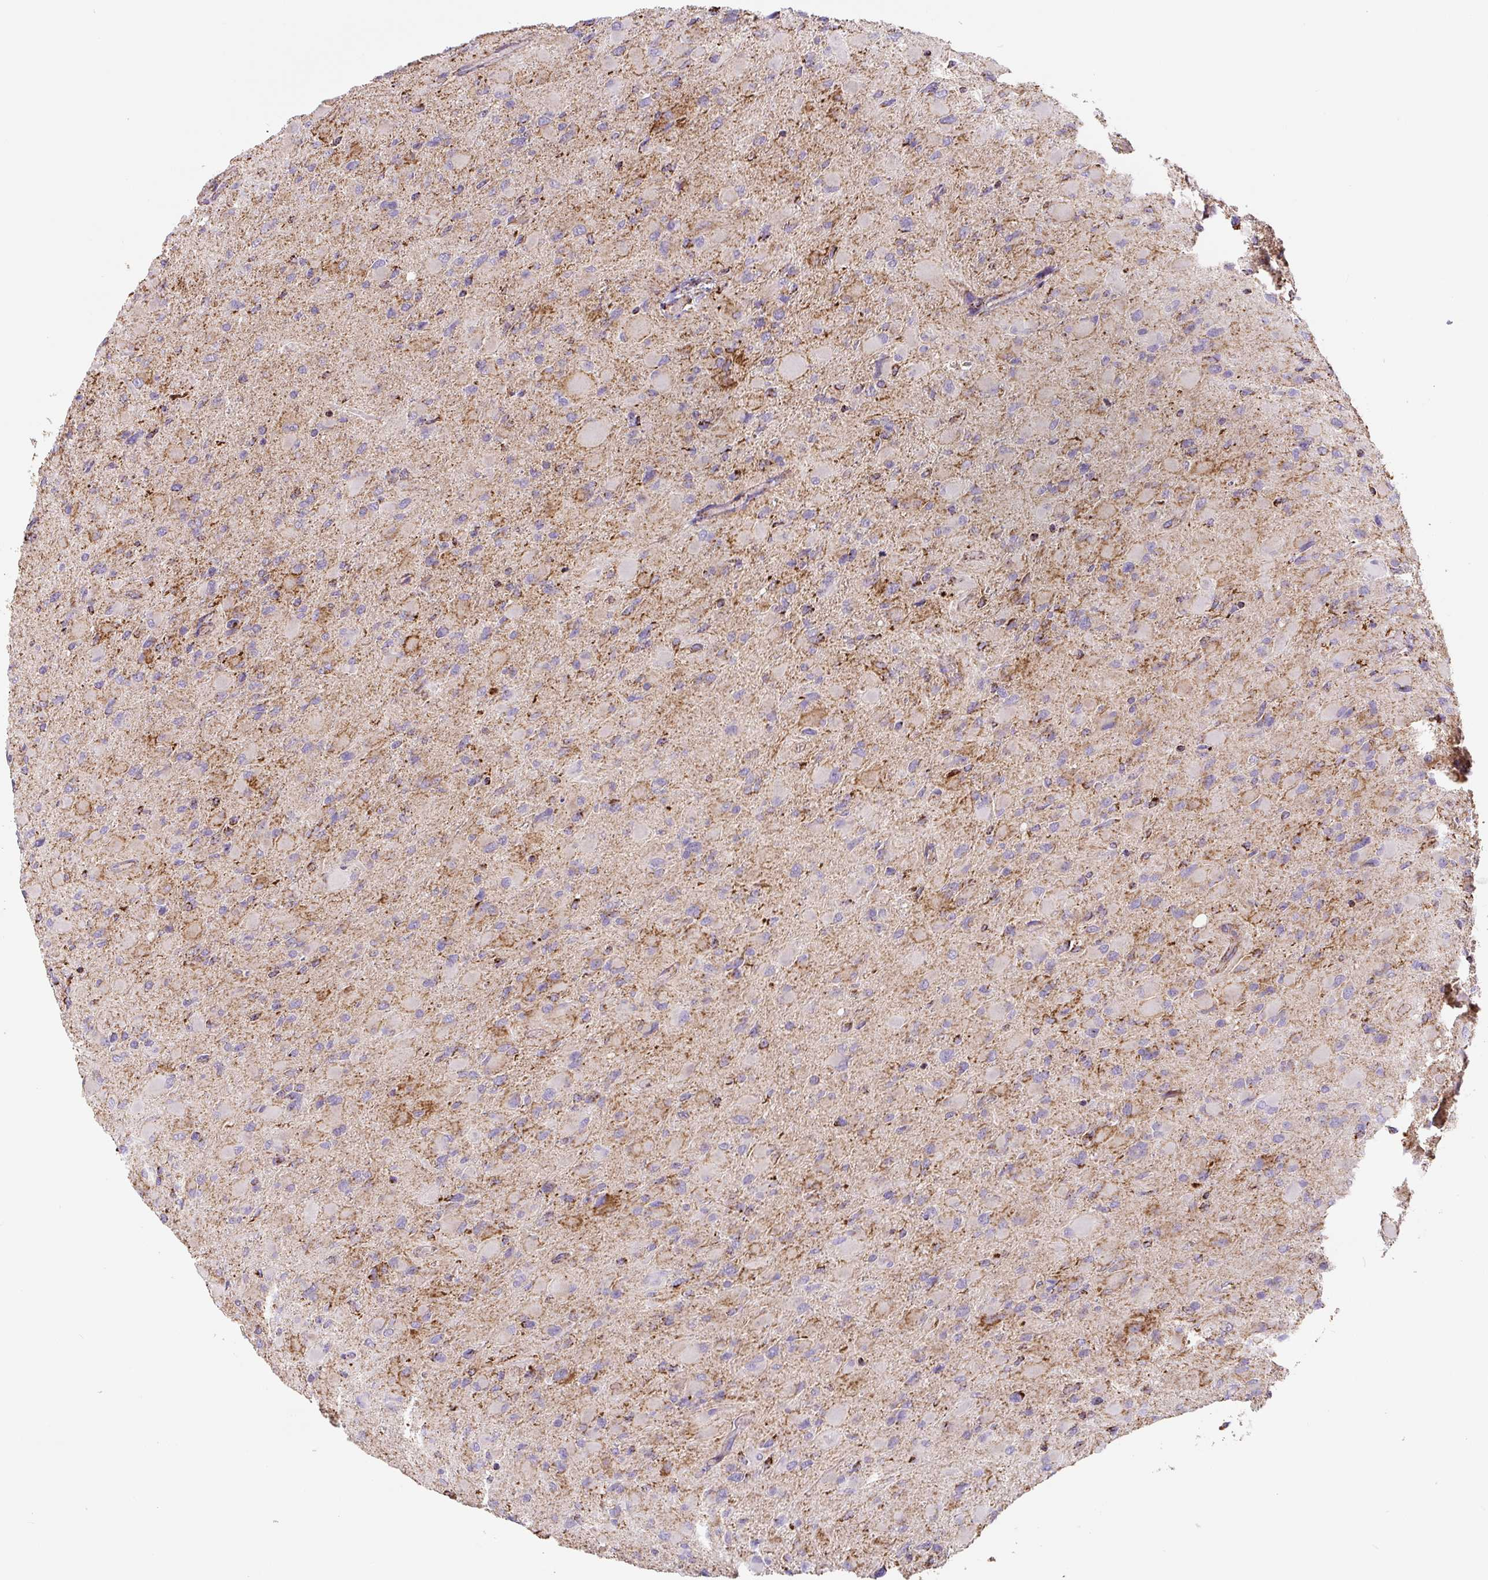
{"staining": {"intensity": "moderate", "quantity": "<25%", "location": "cytoplasmic/membranous"}, "tissue": "glioma", "cell_type": "Tumor cells", "image_type": "cancer", "snomed": [{"axis": "morphology", "description": "Glioma, malignant, High grade"}, {"axis": "topography", "description": "Cerebral cortex"}], "caption": "About <25% of tumor cells in glioma show moderate cytoplasmic/membranous protein positivity as visualized by brown immunohistochemical staining.", "gene": "MT-CO2", "patient": {"sex": "female", "age": 36}}